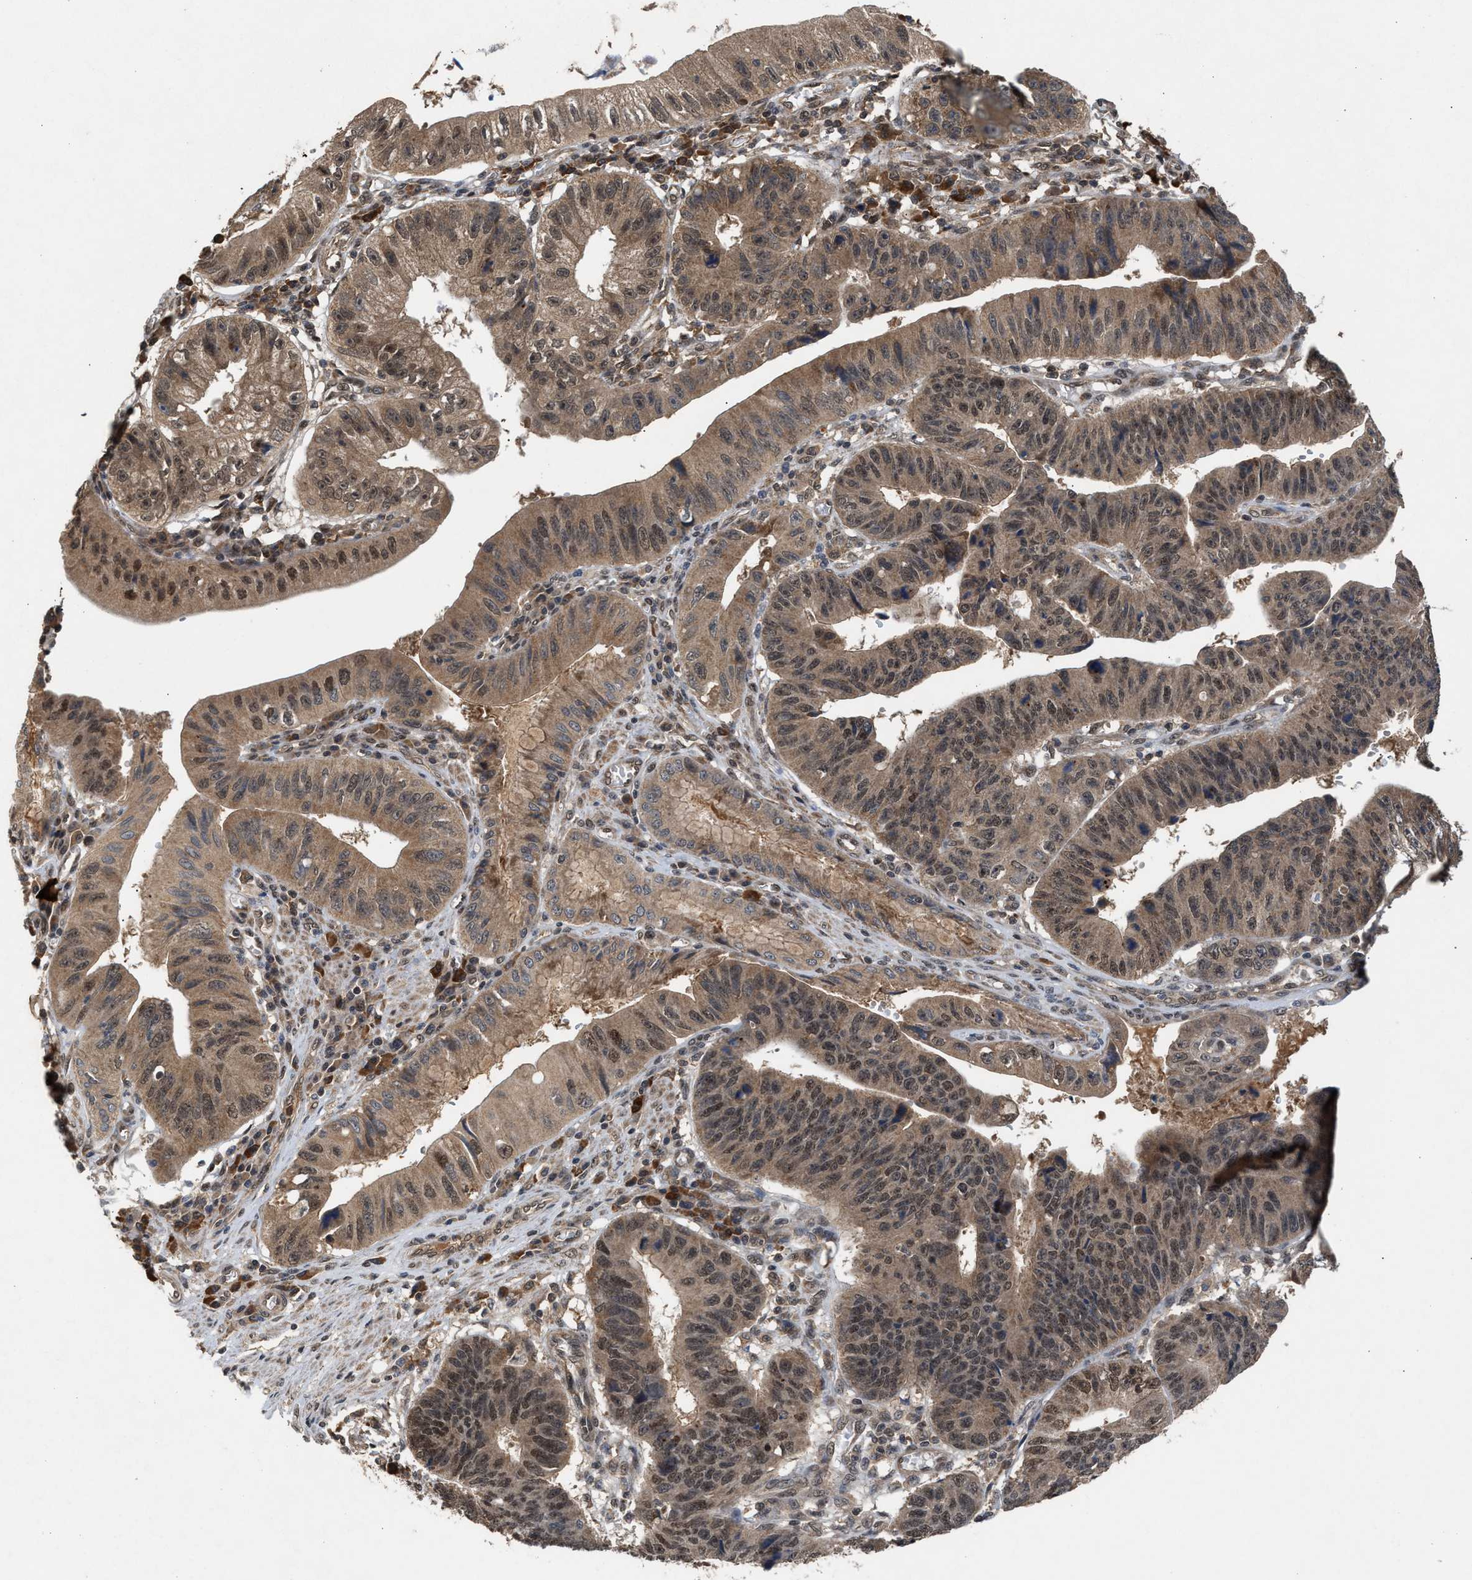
{"staining": {"intensity": "moderate", "quantity": ">75%", "location": "cytoplasmic/membranous,nuclear"}, "tissue": "stomach cancer", "cell_type": "Tumor cells", "image_type": "cancer", "snomed": [{"axis": "morphology", "description": "Adenocarcinoma, NOS"}, {"axis": "topography", "description": "Stomach"}], "caption": "Brown immunohistochemical staining in human stomach cancer (adenocarcinoma) demonstrates moderate cytoplasmic/membranous and nuclear staining in approximately >75% of tumor cells.", "gene": "RUSC2", "patient": {"sex": "male", "age": 59}}